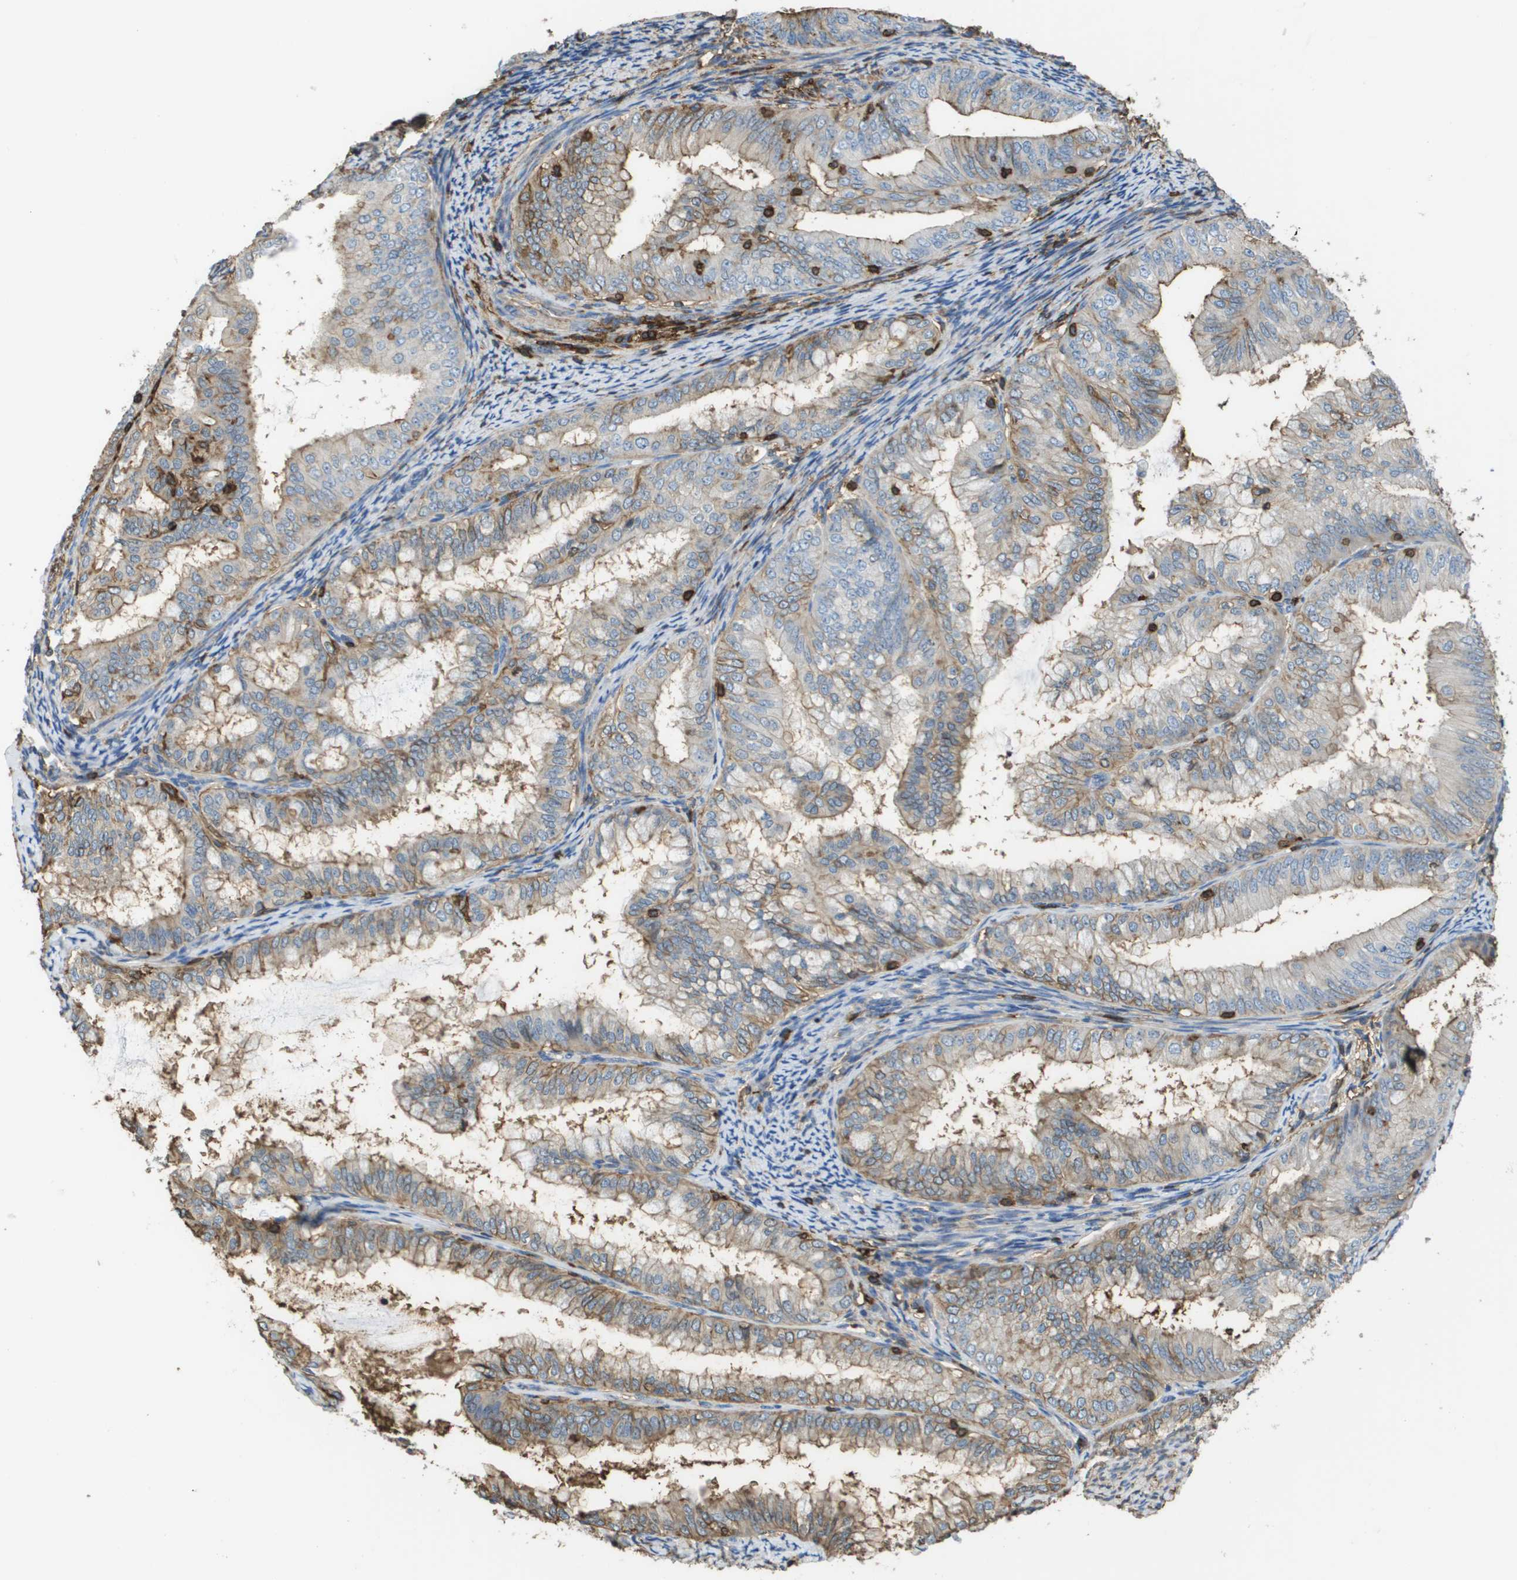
{"staining": {"intensity": "weak", "quantity": ">75%", "location": "cytoplasmic/membranous"}, "tissue": "endometrial cancer", "cell_type": "Tumor cells", "image_type": "cancer", "snomed": [{"axis": "morphology", "description": "Adenocarcinoma, NOS"}, {"axis": "topography", "description": "Endometrium"}], "caption": "A histopathology image showing weak cytoplasmic/membranous expression in approximately >75% of tumor cells in endometrial cancer (adenocarcinoma), as visualized by brown immunohistochemical staining.", "gene": "PASK", "patient": {"sex": "female", "age": 63}}